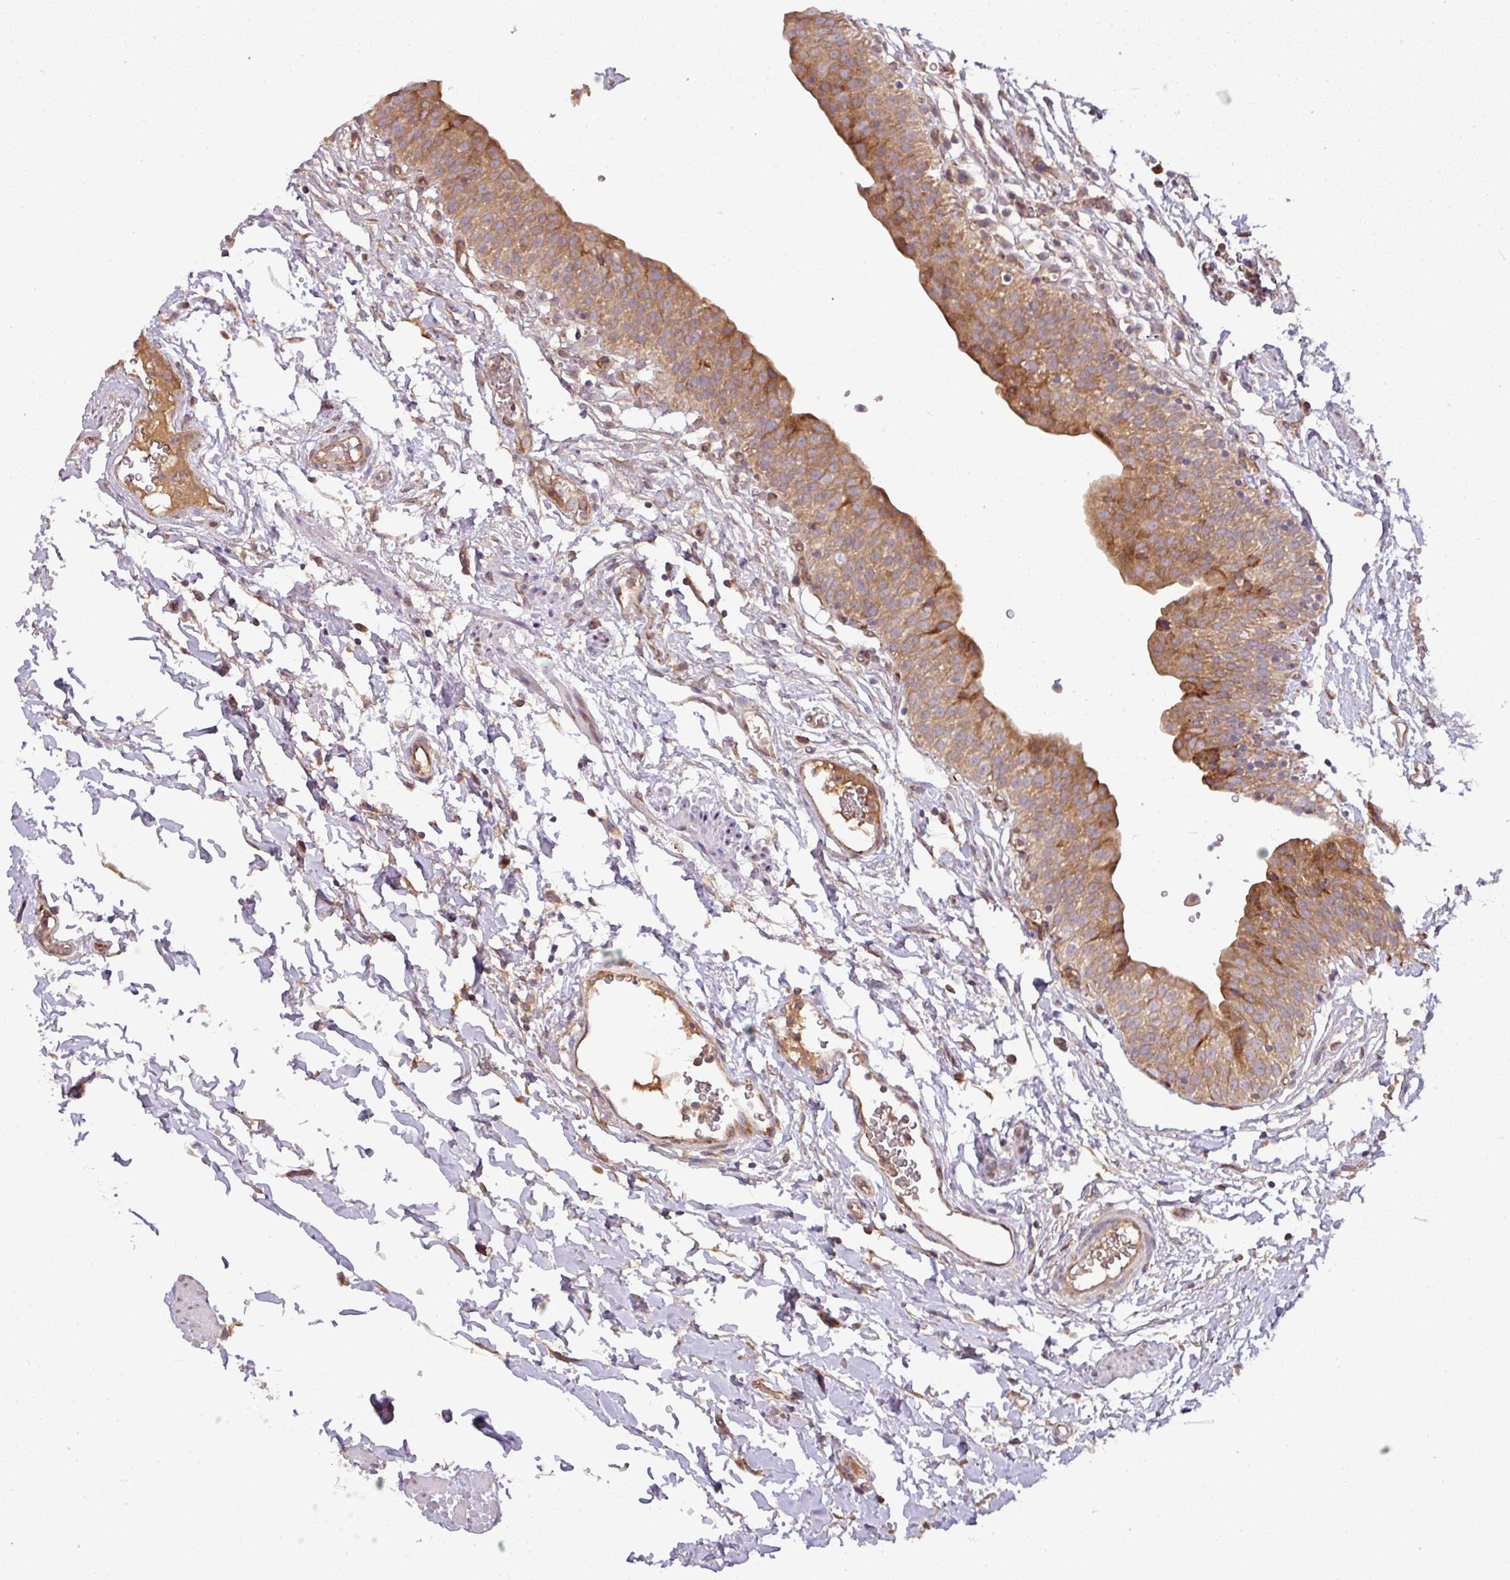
{"staining": {"intensity": "moderate", "quantity": ">75%", "location": "cytoplasmic/membranous"}, "tissue": "urinary bladder", "cell_type": "Urothelial cells", "image_type": "normal", "snomed": [{"axis": "morphology", "description": "Normal tissue, NOS"}, {"axis": "topography", "description": "Urinary bladder"}, {"axis": "topography", "description": "Peripheral nerve tissue"}], "caption": "High-magnification brightfield microscopy of benign urinary bladder stained with DAB (brown) and counterstained with hematoxylin (blue). urothelial cells exhibit moderate cytoplasmic/membranous staining is present in about>75% of cells.", "gene": "GALP", "patient": {"sex": "male", "age": 55}}